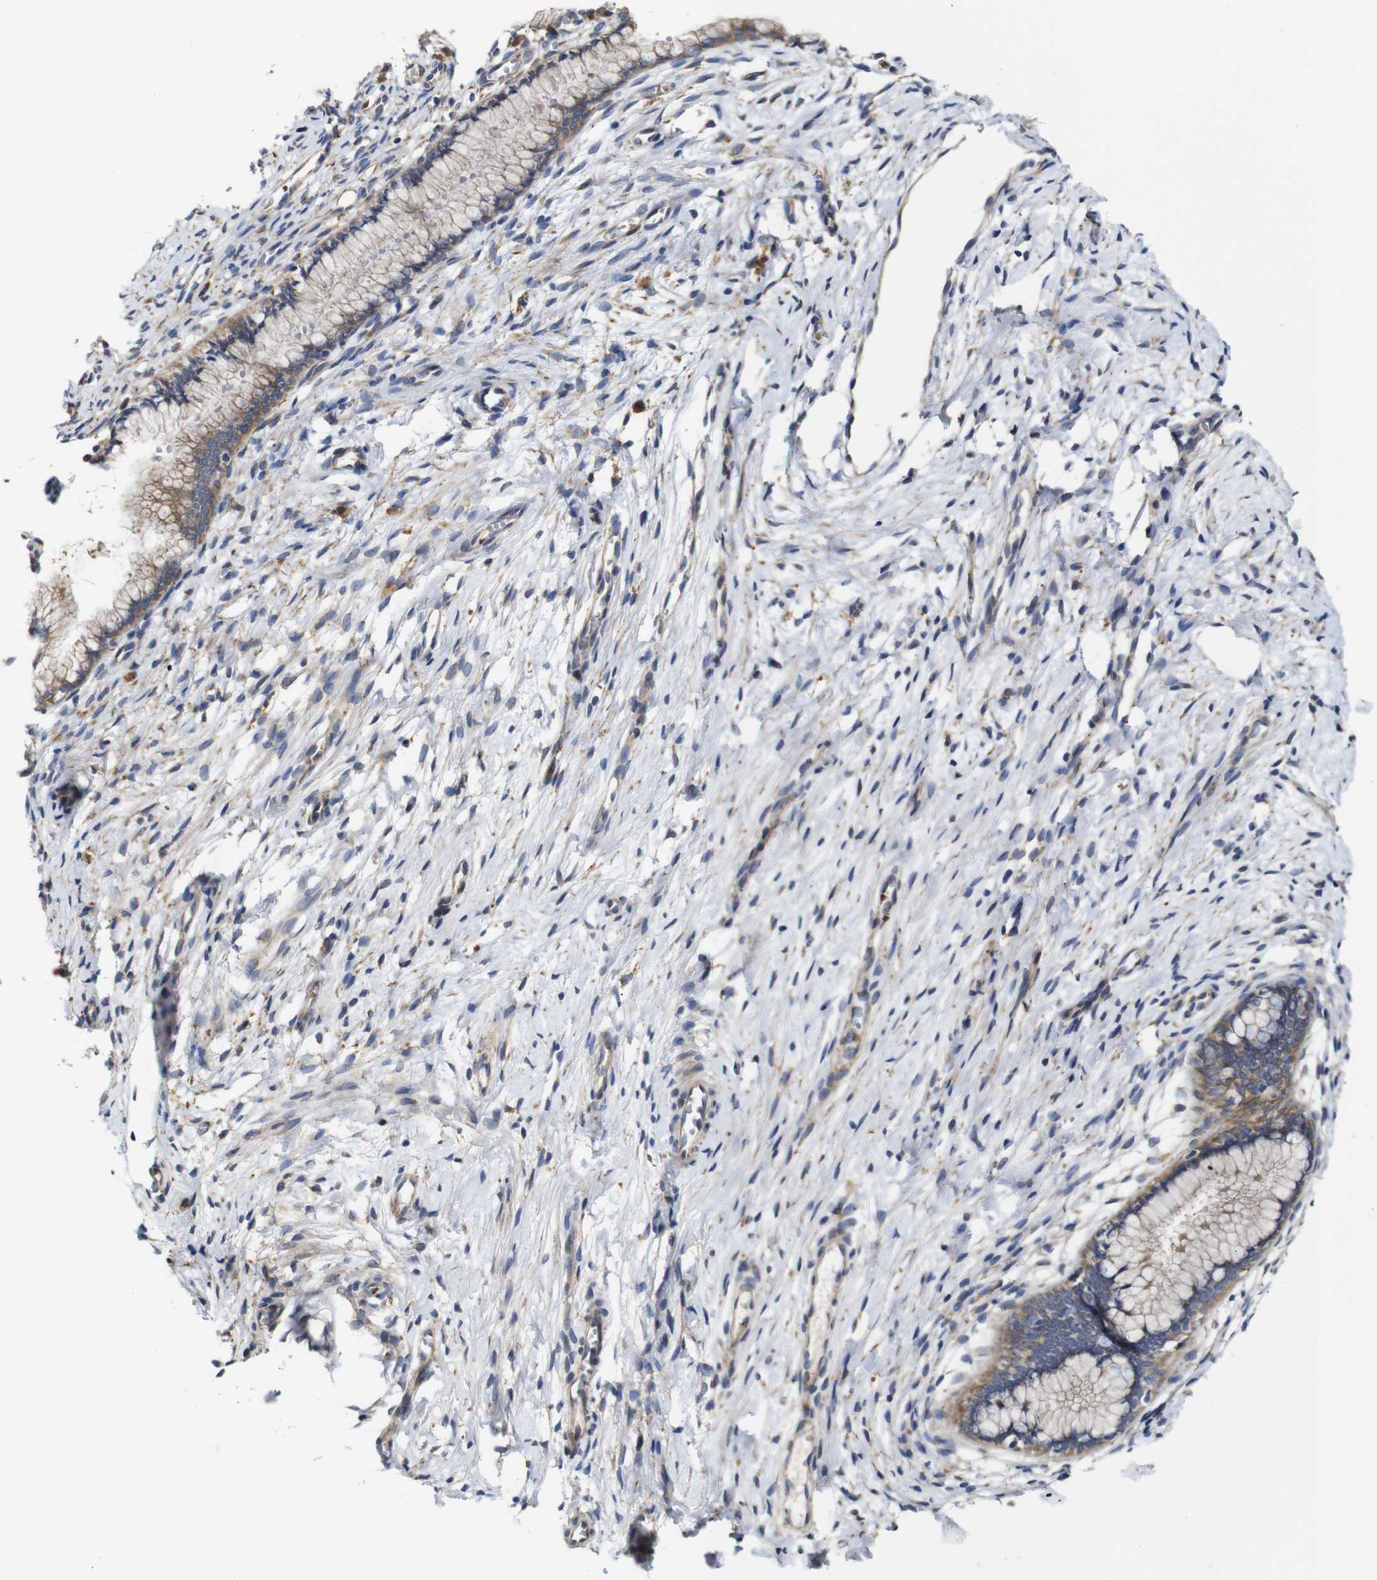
{"staining": {"intensity": "moderate", "quantity": "<25%", "location": "cytoplasmic/membranous"}, "tissue": "cervix", "cell_type": "Glandular cells", "image_type": "normal", "snomed": [{"axis": "morphology", "description": "Normal tissue, NOS"}, {"axis": "topography", "description": "Cervix"}], "caption": "Benign cervix exhibits moderate cytoplasmic/membranous expression in about <25% of glandular cells, visualized by immunohistochemistry.", "gene": "CLCC1", "patient": {"sex": "female", "age": 65}}